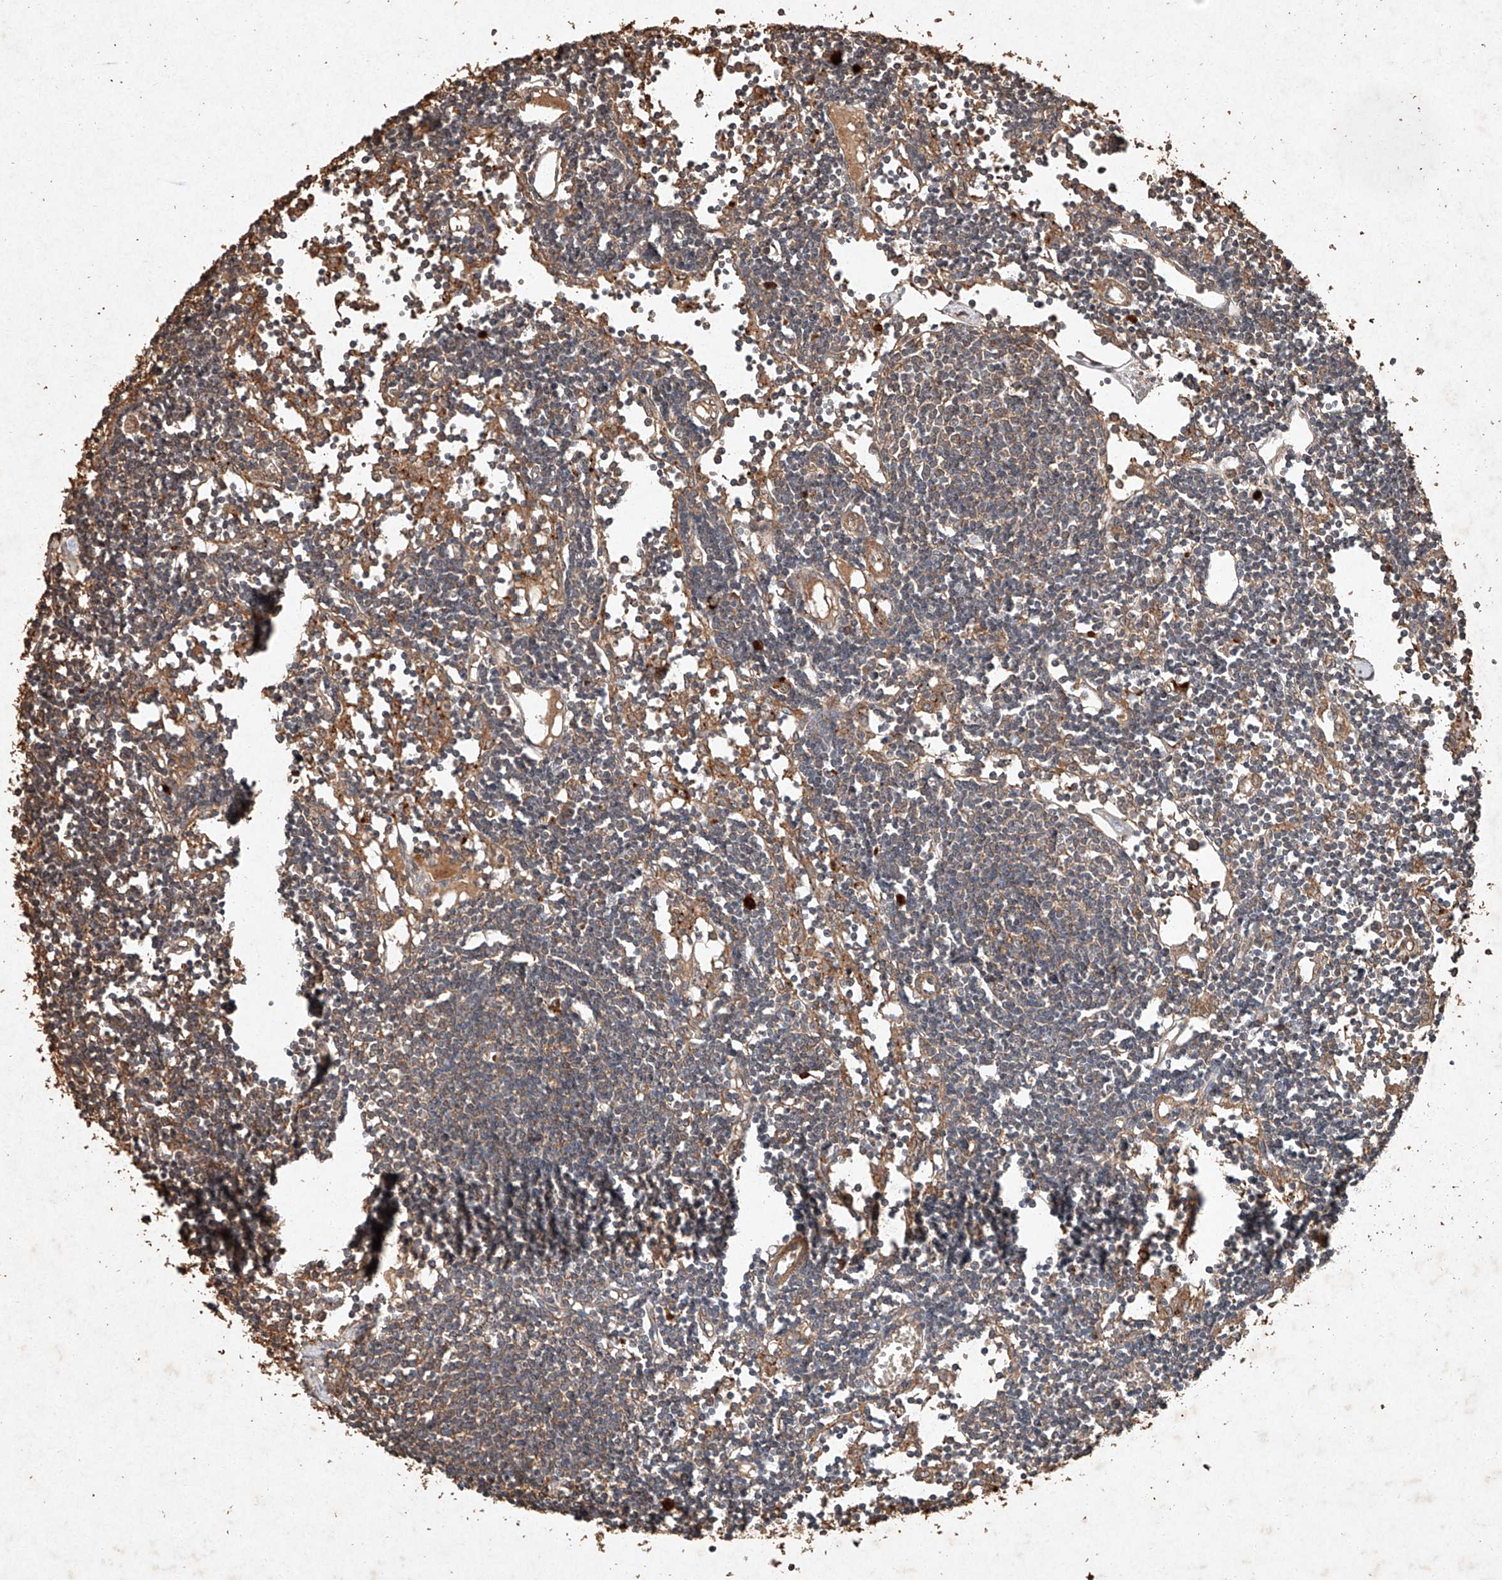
{"staining": {"intensity": "weak", "quantity": "25%-75%", "location": "cytoplasmic/membranous"}, "tissue": "lymph node", "cell_type": "Germinal center cells", "image_type": "normal", "snomed": [{"axis": "morphology", "description": "Normal tissue, NOS"}, {"axis": "topography", "description": "Lymph node"}], "caption": "Protein staining by immunohistochemistry shows weak cytoplasmic/membranous expression in approximately 25%-75% of germinal center cells in benign lymph node.", "gene": "STK3", "patient": {"sex": "female", "age": 11}}